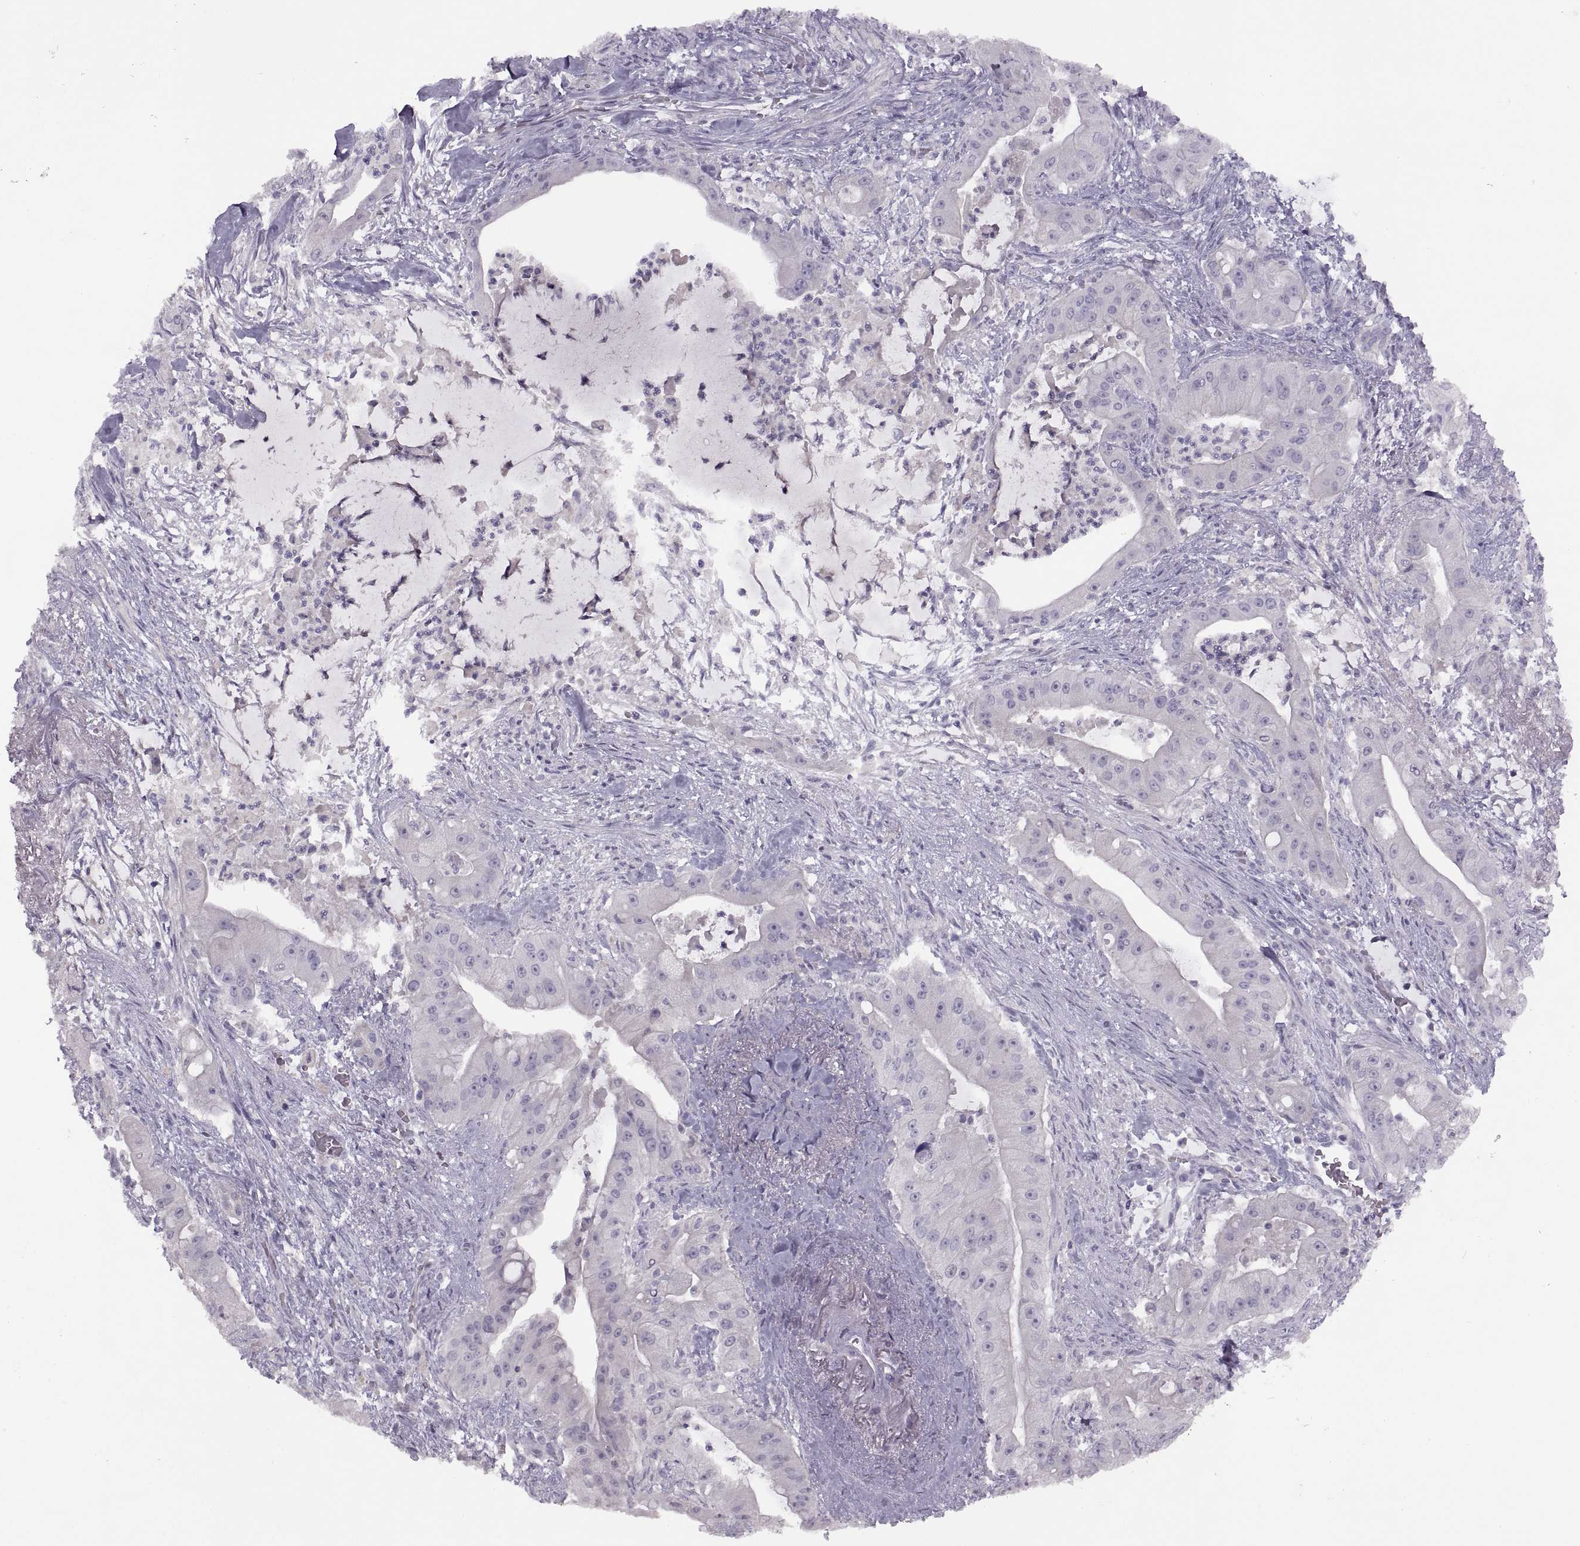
{"staining": {"intensity": "negative", "quantity": "none", "location": "none"}, "tissue": "pancreatic cancer", "cell_type": "Tumor cells", "image_type": "cancer", "snomed": [{"axis": "morphology", "description": "Normal tissue, NOS"}, {"axis": "morphology", "description": "Inflammation, NOS"}, {"axis": "morphology", "description": "Adenocarcinoma, NOS"}, {"axis": "topography", "description": "Pancreas"}], "caption": "IHC photomicrograph of human adenocarcinoma (pancreatic) stained for a protein (brown), which reveals no staining in tumor cells. (DAB IHC, high magnification).", "gene": "RSPH6A", "patient": {"sex": "male", "age": 57}}